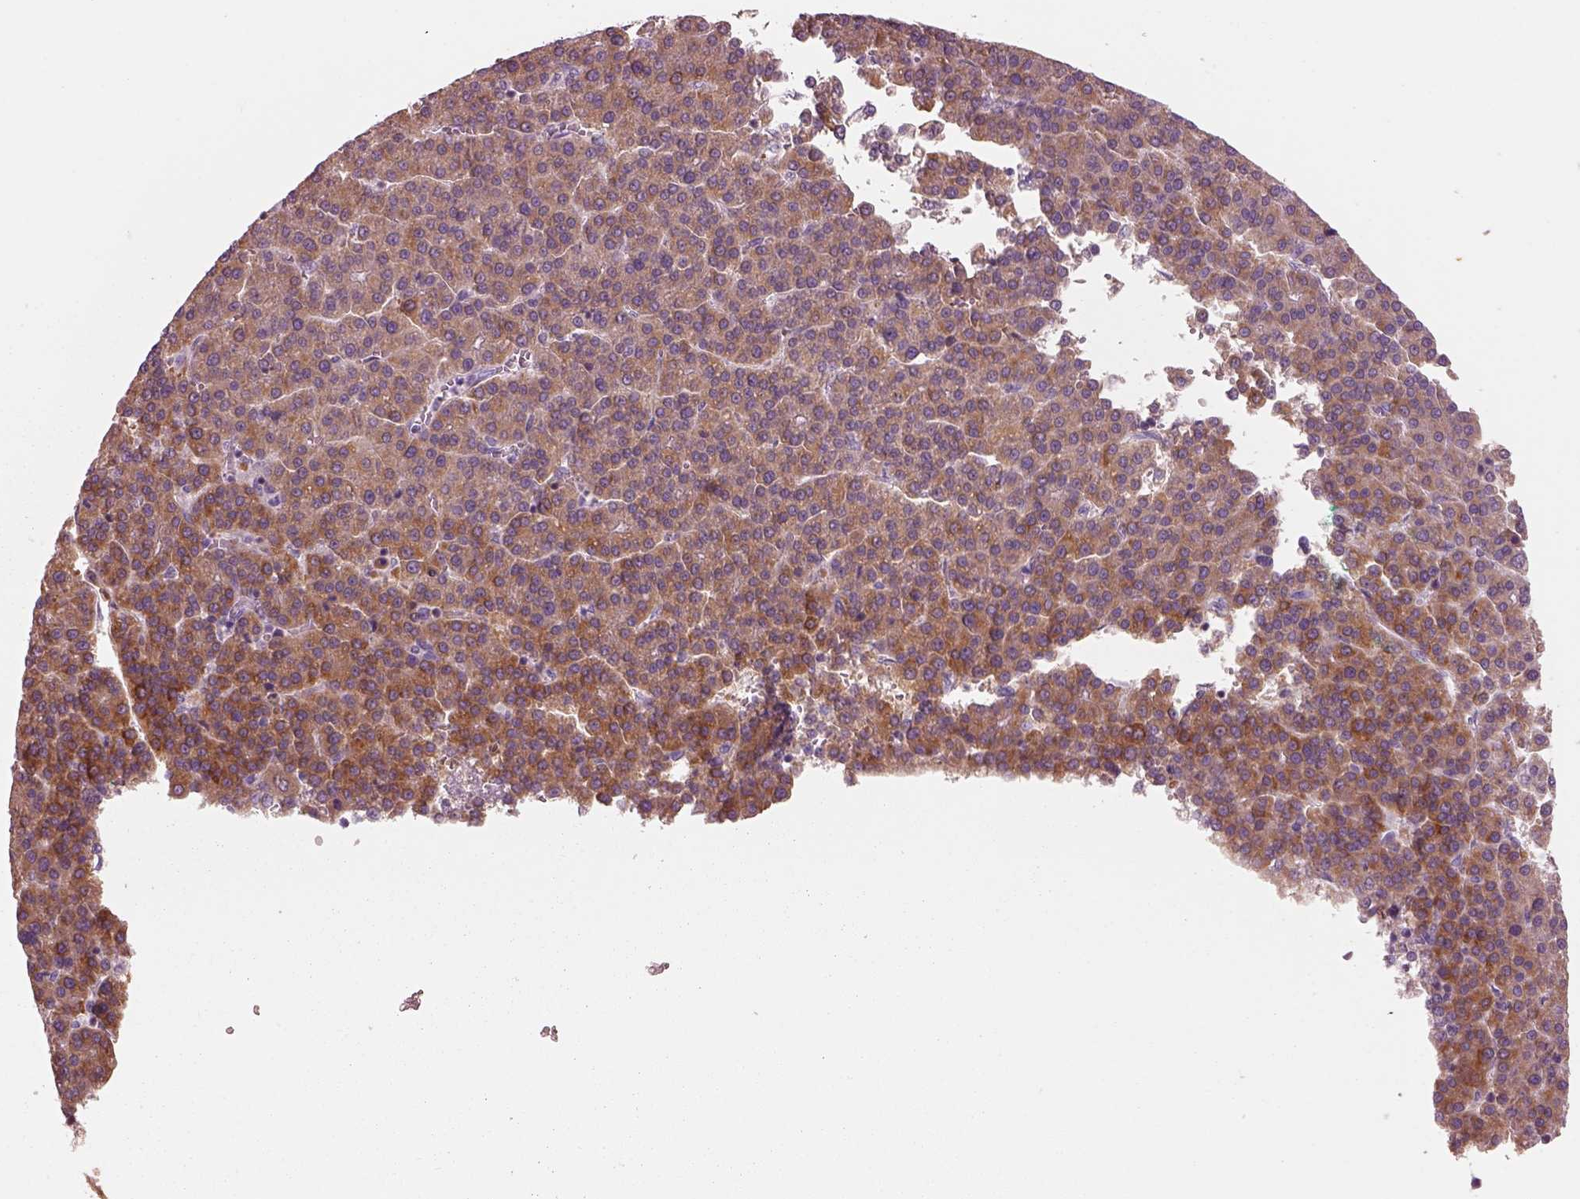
{"staining": {"intensity": "moderate", "quantity": ">75%", "location": "cytoplasmic/membranous"}, "tissue": "liver cancer", "cell_type": "Tumor cells", "image_type": "cancer", "snomed": [{"axis": "morphology", "description": "Carcinoma, Hepatocellular, NOS"}, {"axis": "topography", "description": "Liver"}], "caption": "Liver cancer stained with DAB (3,3'-diaminobenzidine) immunohistochemistry shows medium levels of moderate cytoplasmic/membranous staining in approximately >75% of tumor cells. The staining is performed using DAB (3,3'-diaminobenzidine) brown chromogen to label protein expression. The nuclei are counter-stained blue using hematoxylin.", "gene": "SLC27A2", "patient": {"sex": "female", "age": 58}}